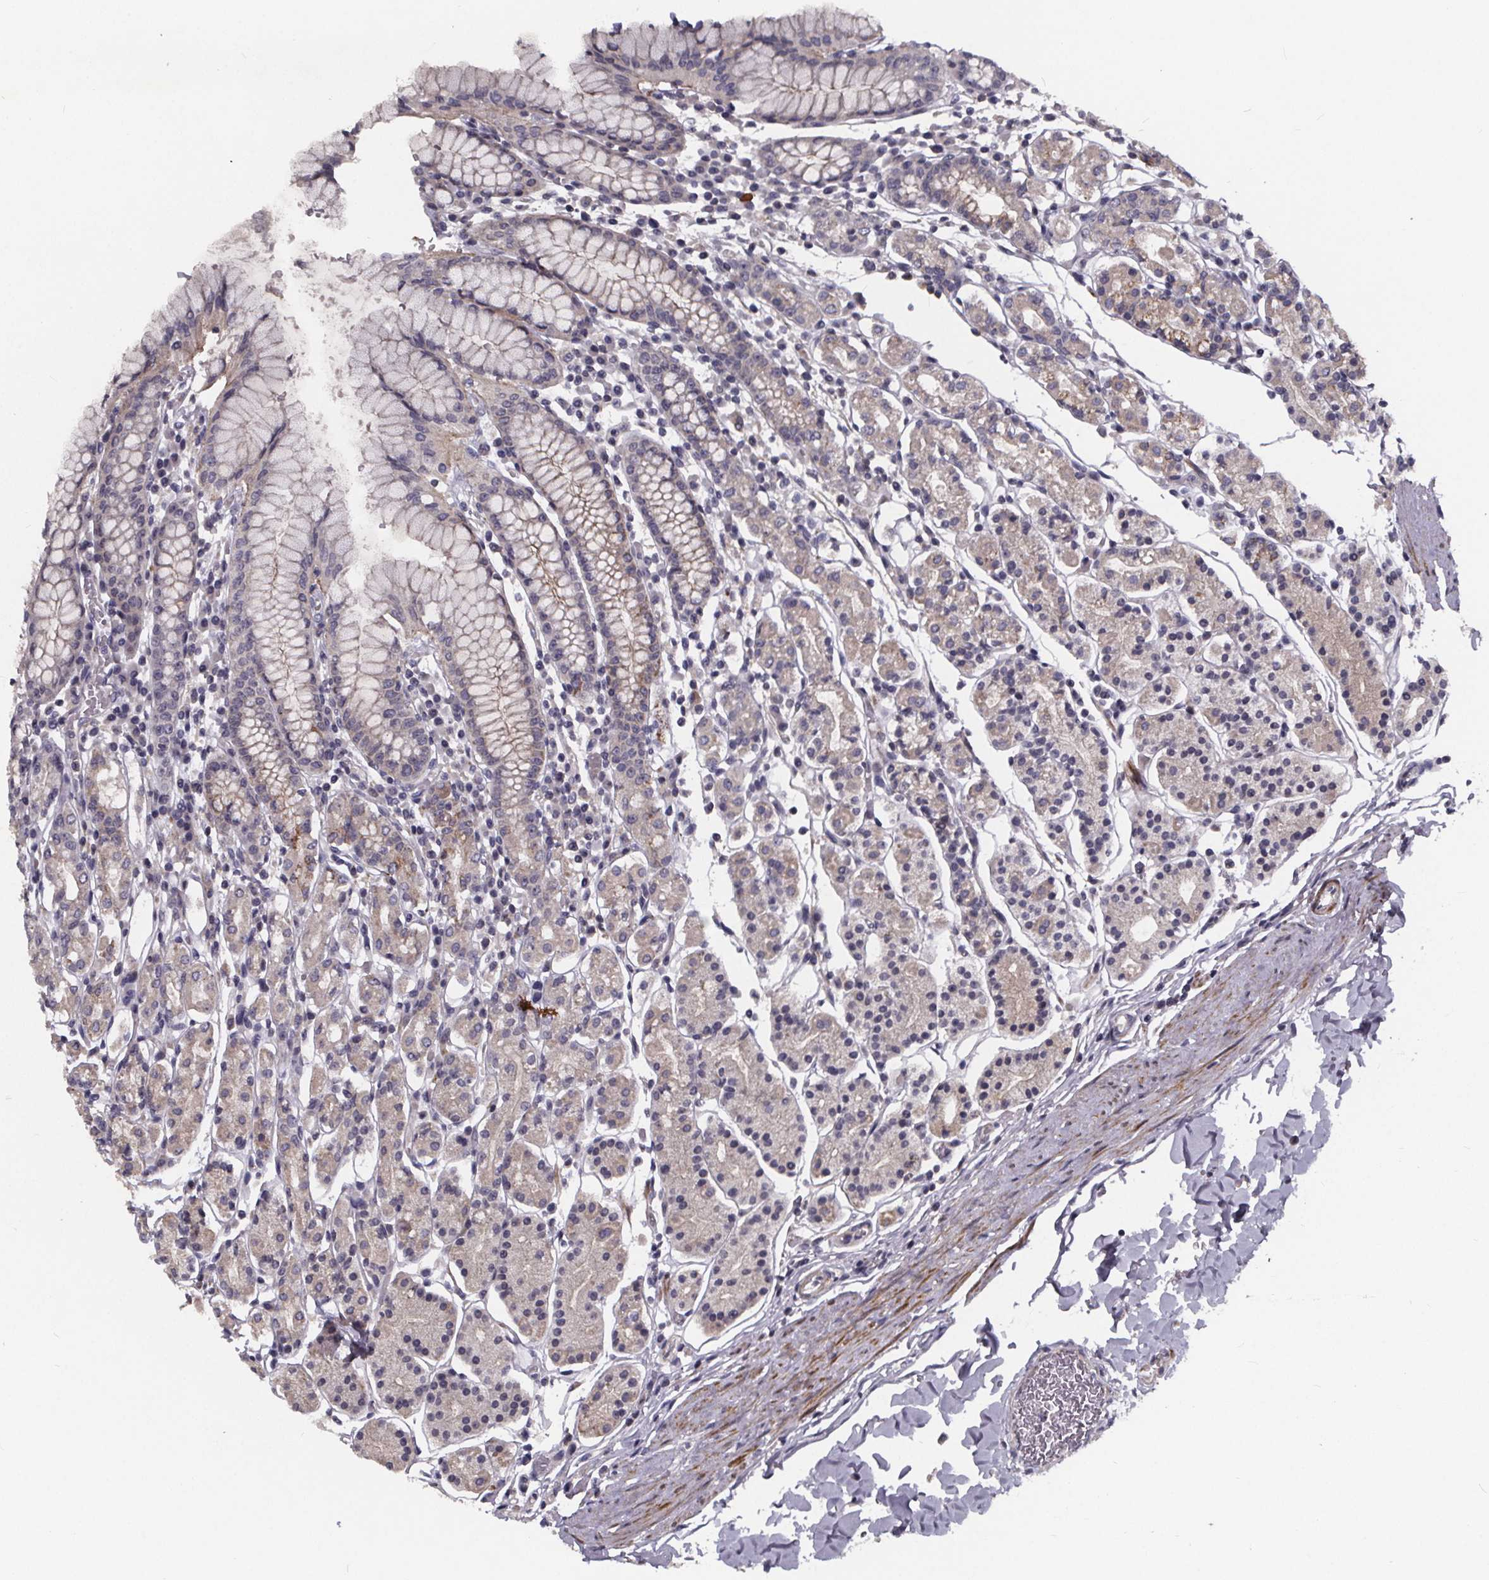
{"staining": {"intensity": "moderate", "quantity": "<25%", "location": "cytoplasmic/membranous"}, "tissue": "stomach", "cell_type": "Glandular cells", "image_type": "normal", "snomed": [{"axis": "morphology", "description": "Normal tissue, NOS"}, {"axis": "topography", "description": "Stomach, upper"}, {"axis": "topography", "description": "Stomach"}], "caption": "Immunohistochemistry of normal human stomach exhibits low levels of moderate cytoplasmic/membranous positivity in about <25% of glandular cells. (DAB IHC, brown staining for protein, blue staining for nuclei).", "gene": "FBXW2", "patient": {"sex": "male", "age": 62}}